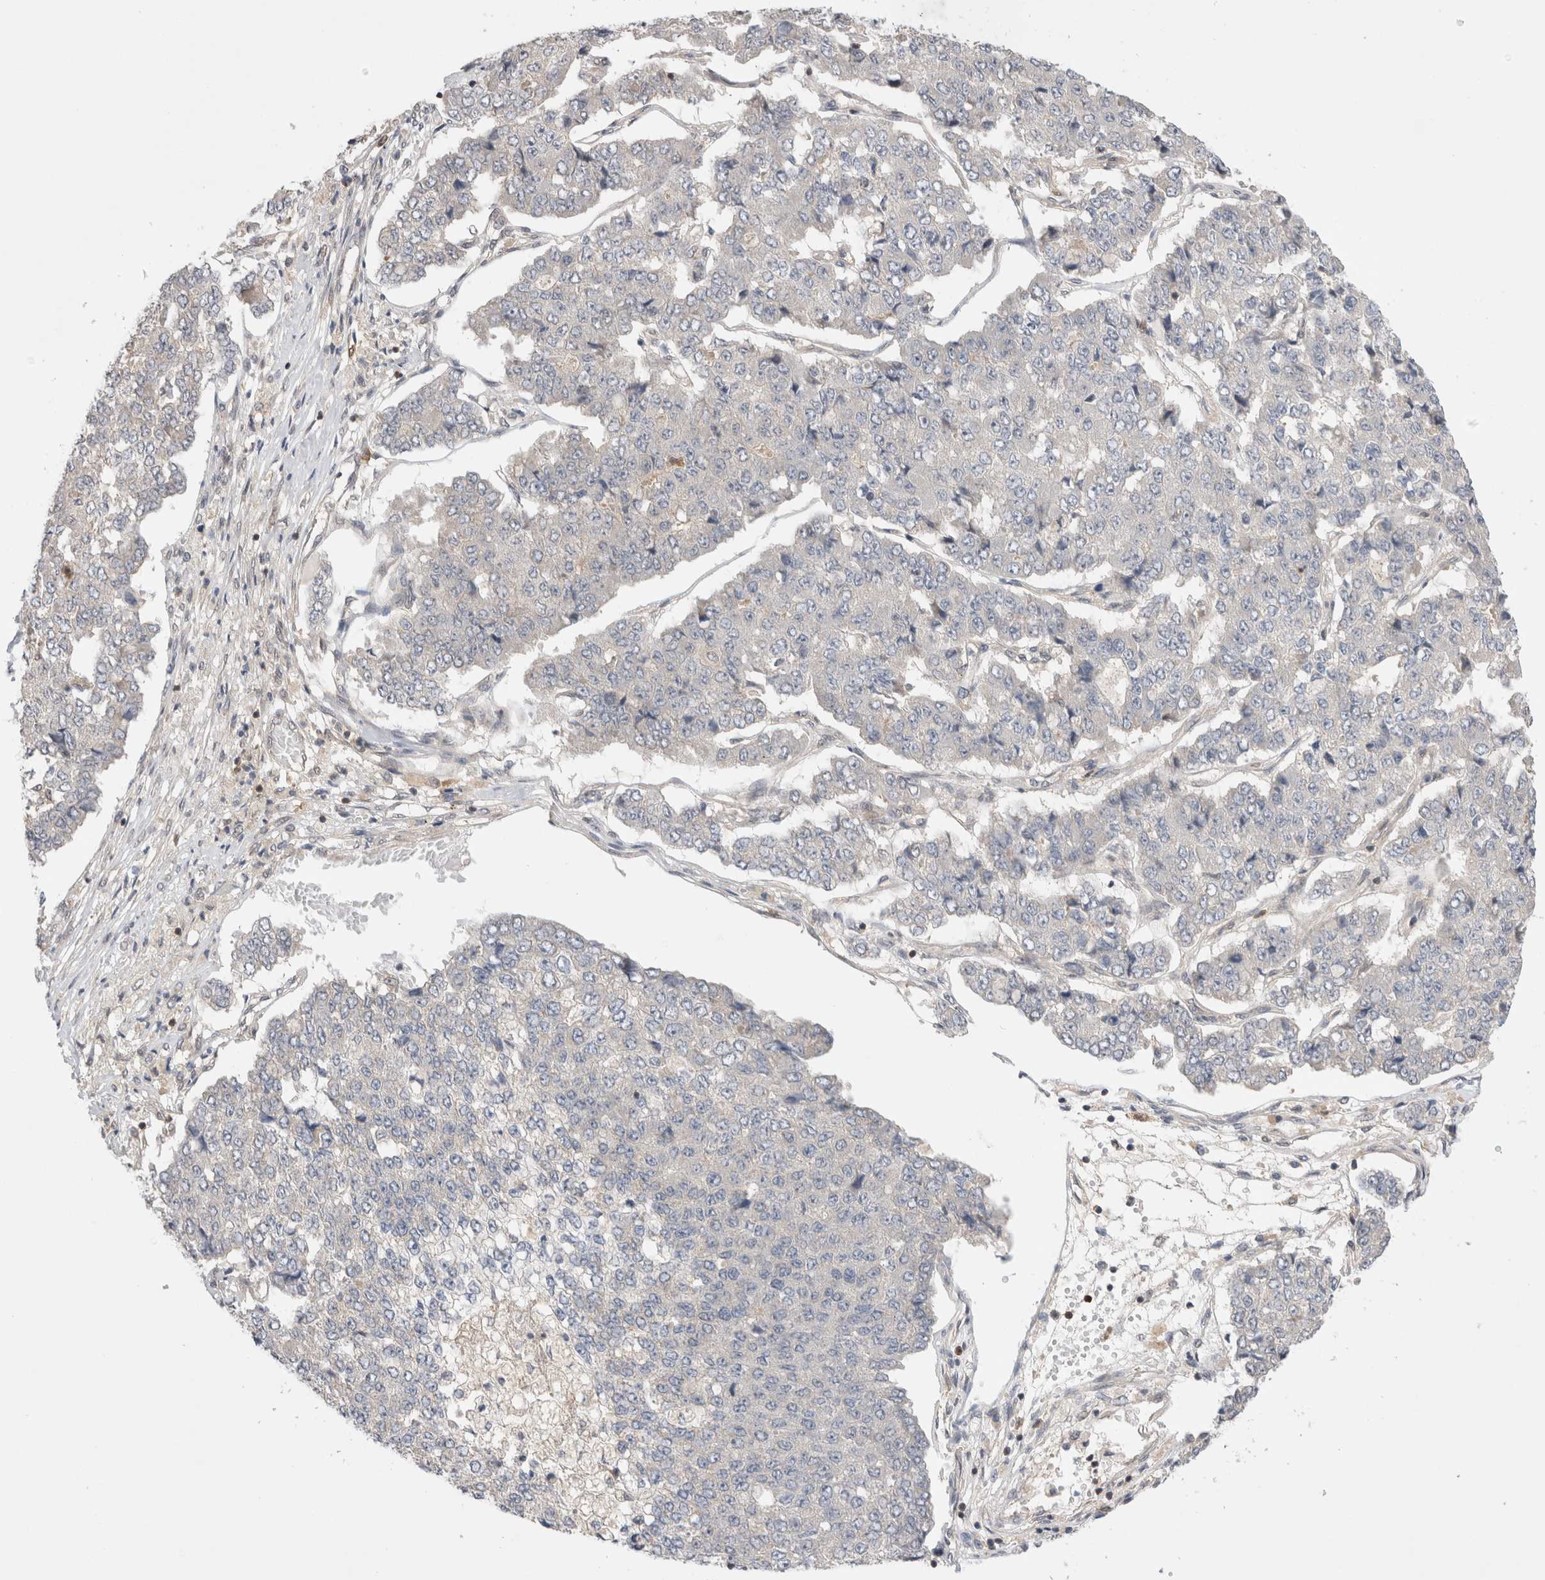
{"staining": {"intensity": "negative", "quantity": "none", "location": "none"}, "tissue": "pancreatic cancer", "cell_type": "Tumor cells", "image_type": "cancer", "snomed": [{"axis": "morphology", "description": "Adenocarcinoma, NOS"}, {"axis": "topography", "description": "Pancreas"}], "caption": "The photomicrograph demonstrates no staining of tumor cells in pancreatic adenocarcinoma.", "gene": "NFKB1", "patient": {"sex": "male", "age": 50}}